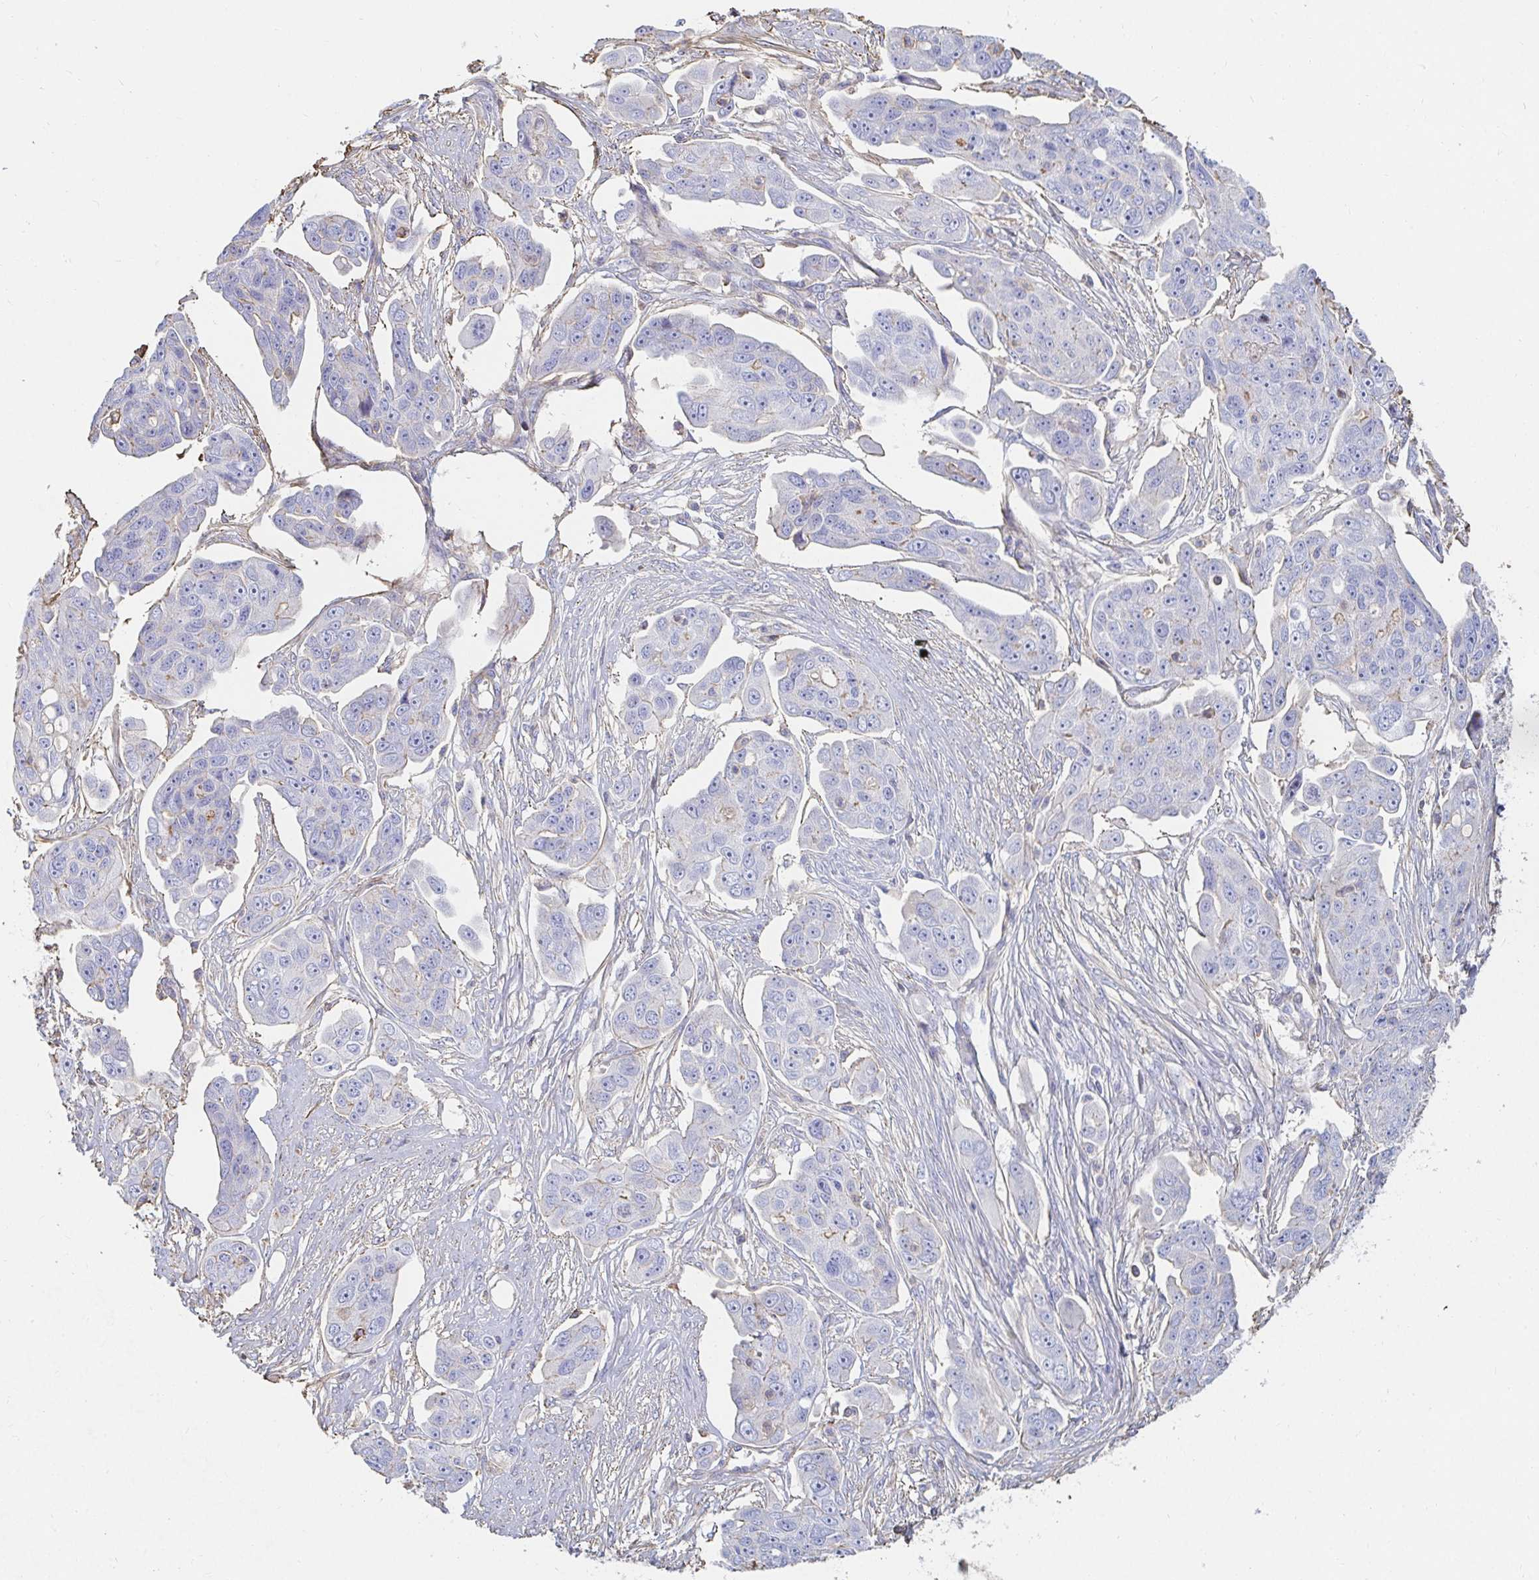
{"staining": {"intensity": "negative", "quantity": "none", "location": "none"}, "tissue": "ovarian cancer", "cell_type": "Tumor cells", "image_type": "cancer", "snomed": [{"axis": "morphology", "description": "Carcinoma, endometroid"}, {"axis": "topography", "description": "Ovary"}], "caption": "The histopathology image exhibits no significant expression in tumor cells of ovarian cancer.", "gene": "PTPN14", "patient": {"sex": "female", "age": 70}}